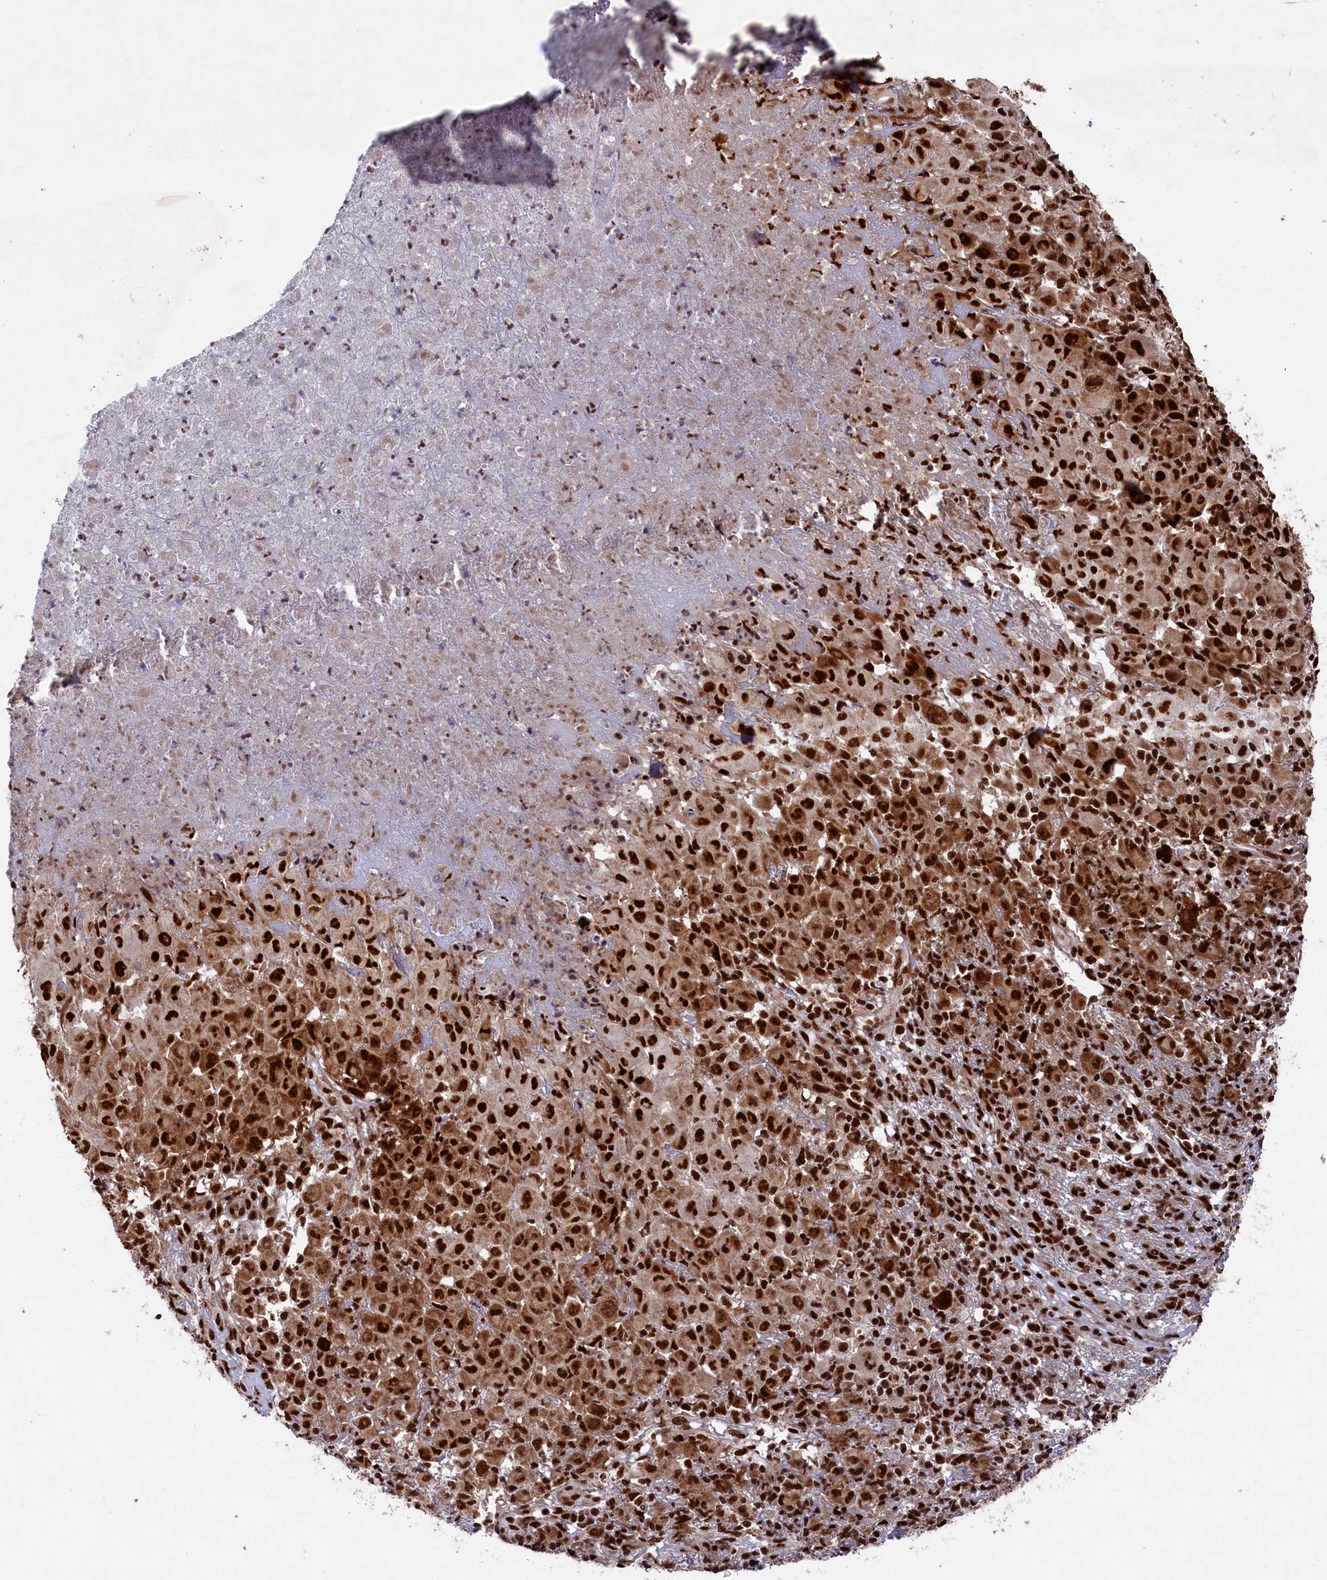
{"staining": {"intensity": "strong", "quantity": ">75%", "location": "cytoplasmic/membranous,nuclear"}, "tissue": "melanoma", "cell_type": "Tumor cells", "image_type": "cancer", "snomed": [{"axis": "morphology", "description": "Malignant melanoma, NOS"}, {"axis": "topography", "description": "Skin"}], "caption": "This photomicrograph demonstrates IHC staining of malignant melanoma, with high strong cytoplasmic/membranous and nuclear positivity in approximately >75% of tumor cells.", "gene": "PRPF31", "patient": {"sex": "male", "age": 73}}